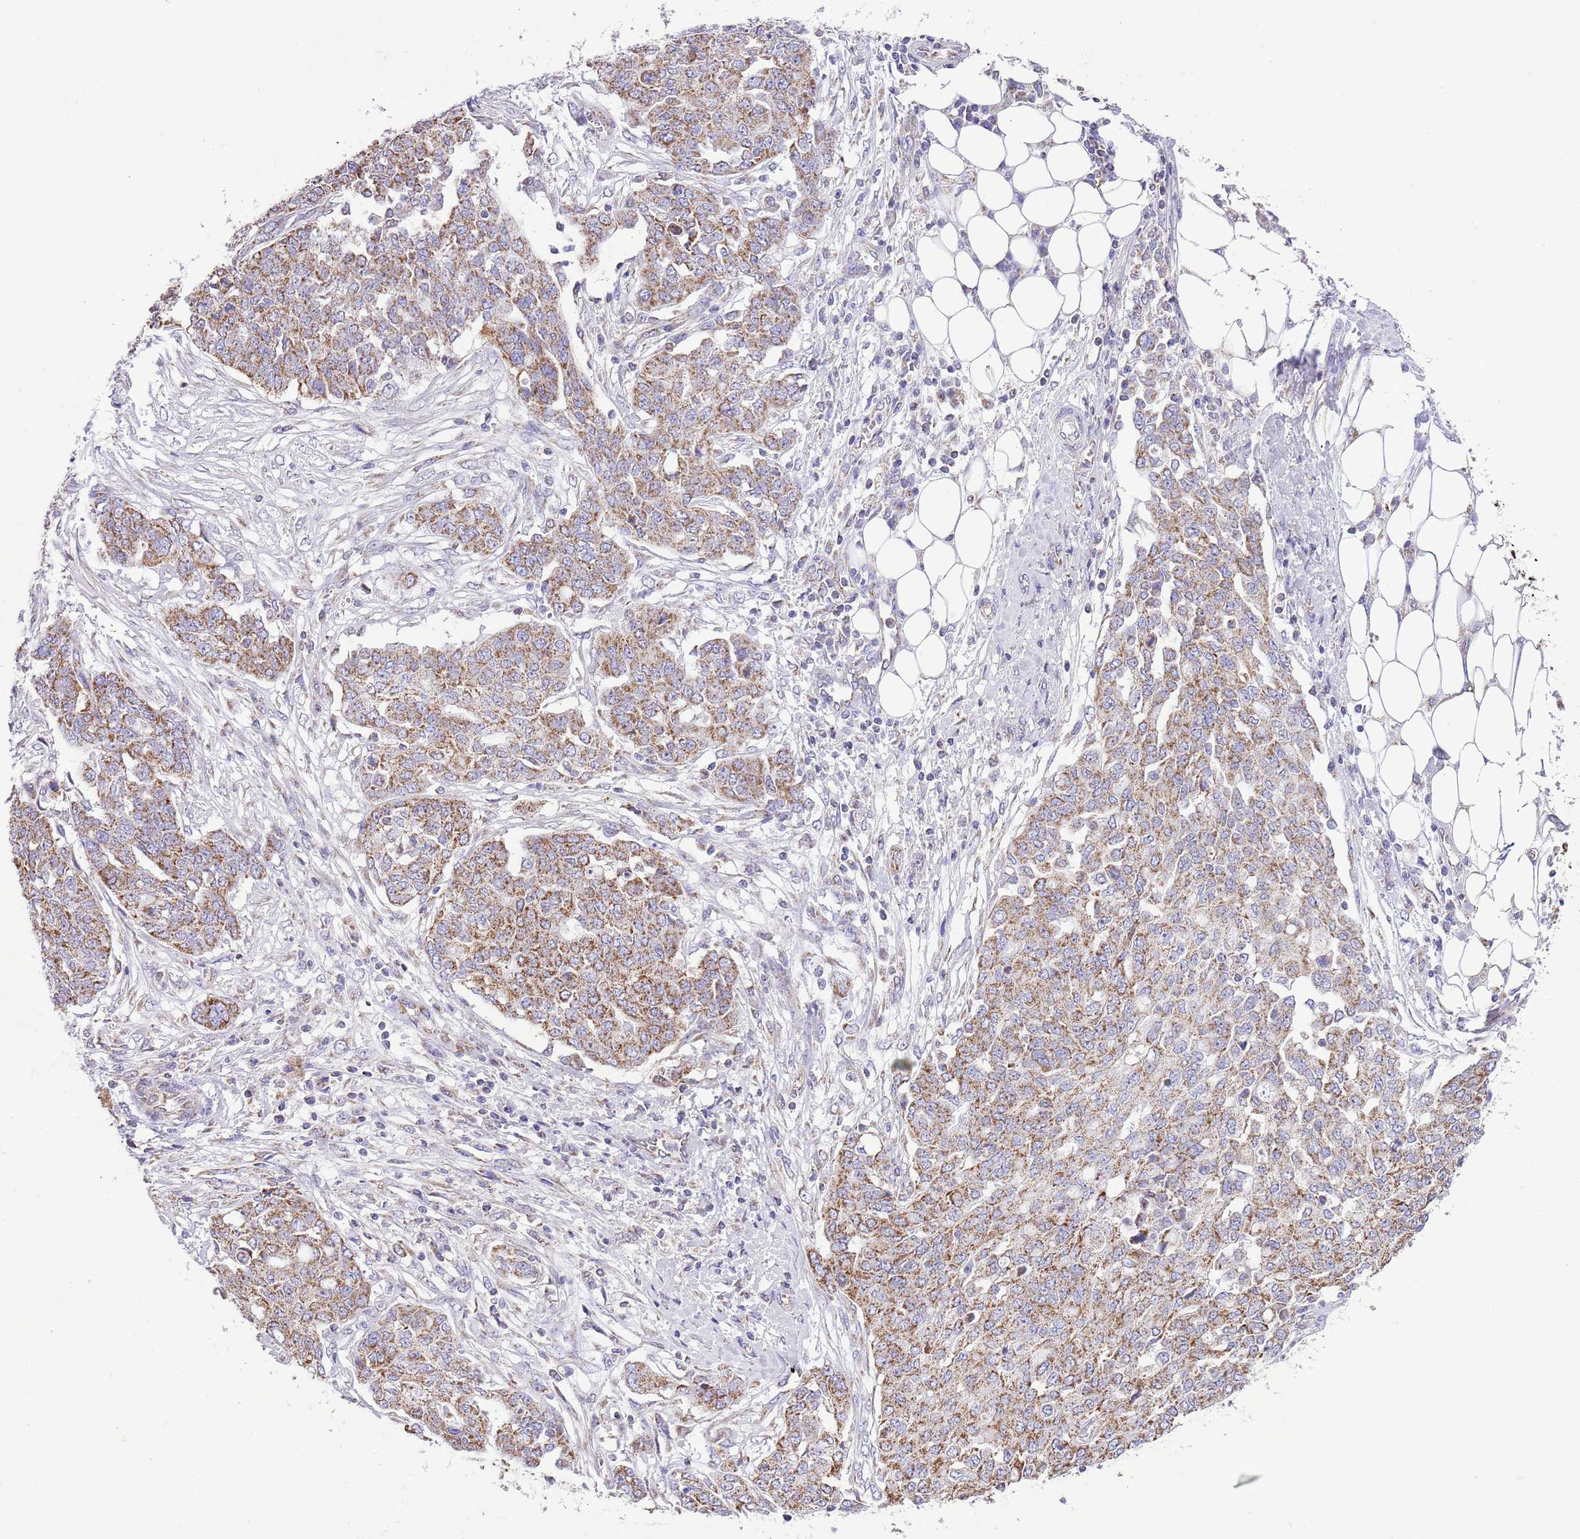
{"staining": {"intensity": "moderate", "quantity": ">75%", "location": "cytoplasmic/membranous"}, "tissue": "ovarian cancer", "cell_type": "Tumor cells", "image_type": "cancer", "snomed": [{"axis": "morphology", "description": "Cystadenocarcinoma, serous, NOS"}, {"axis": "topography", "description": "Soft tissue"}, {"axis": "topography", "description": "Ovary"}], "caption": "Ovarian cancer (serous cystadenocarcinoma) stained with DAB IHC shows medium levels of moderate cytoplasmic/membranous expression in about >75% of tumor cells.", "gene": "TEKTIP1", "patient": {"sex": "female", "age": 57}}